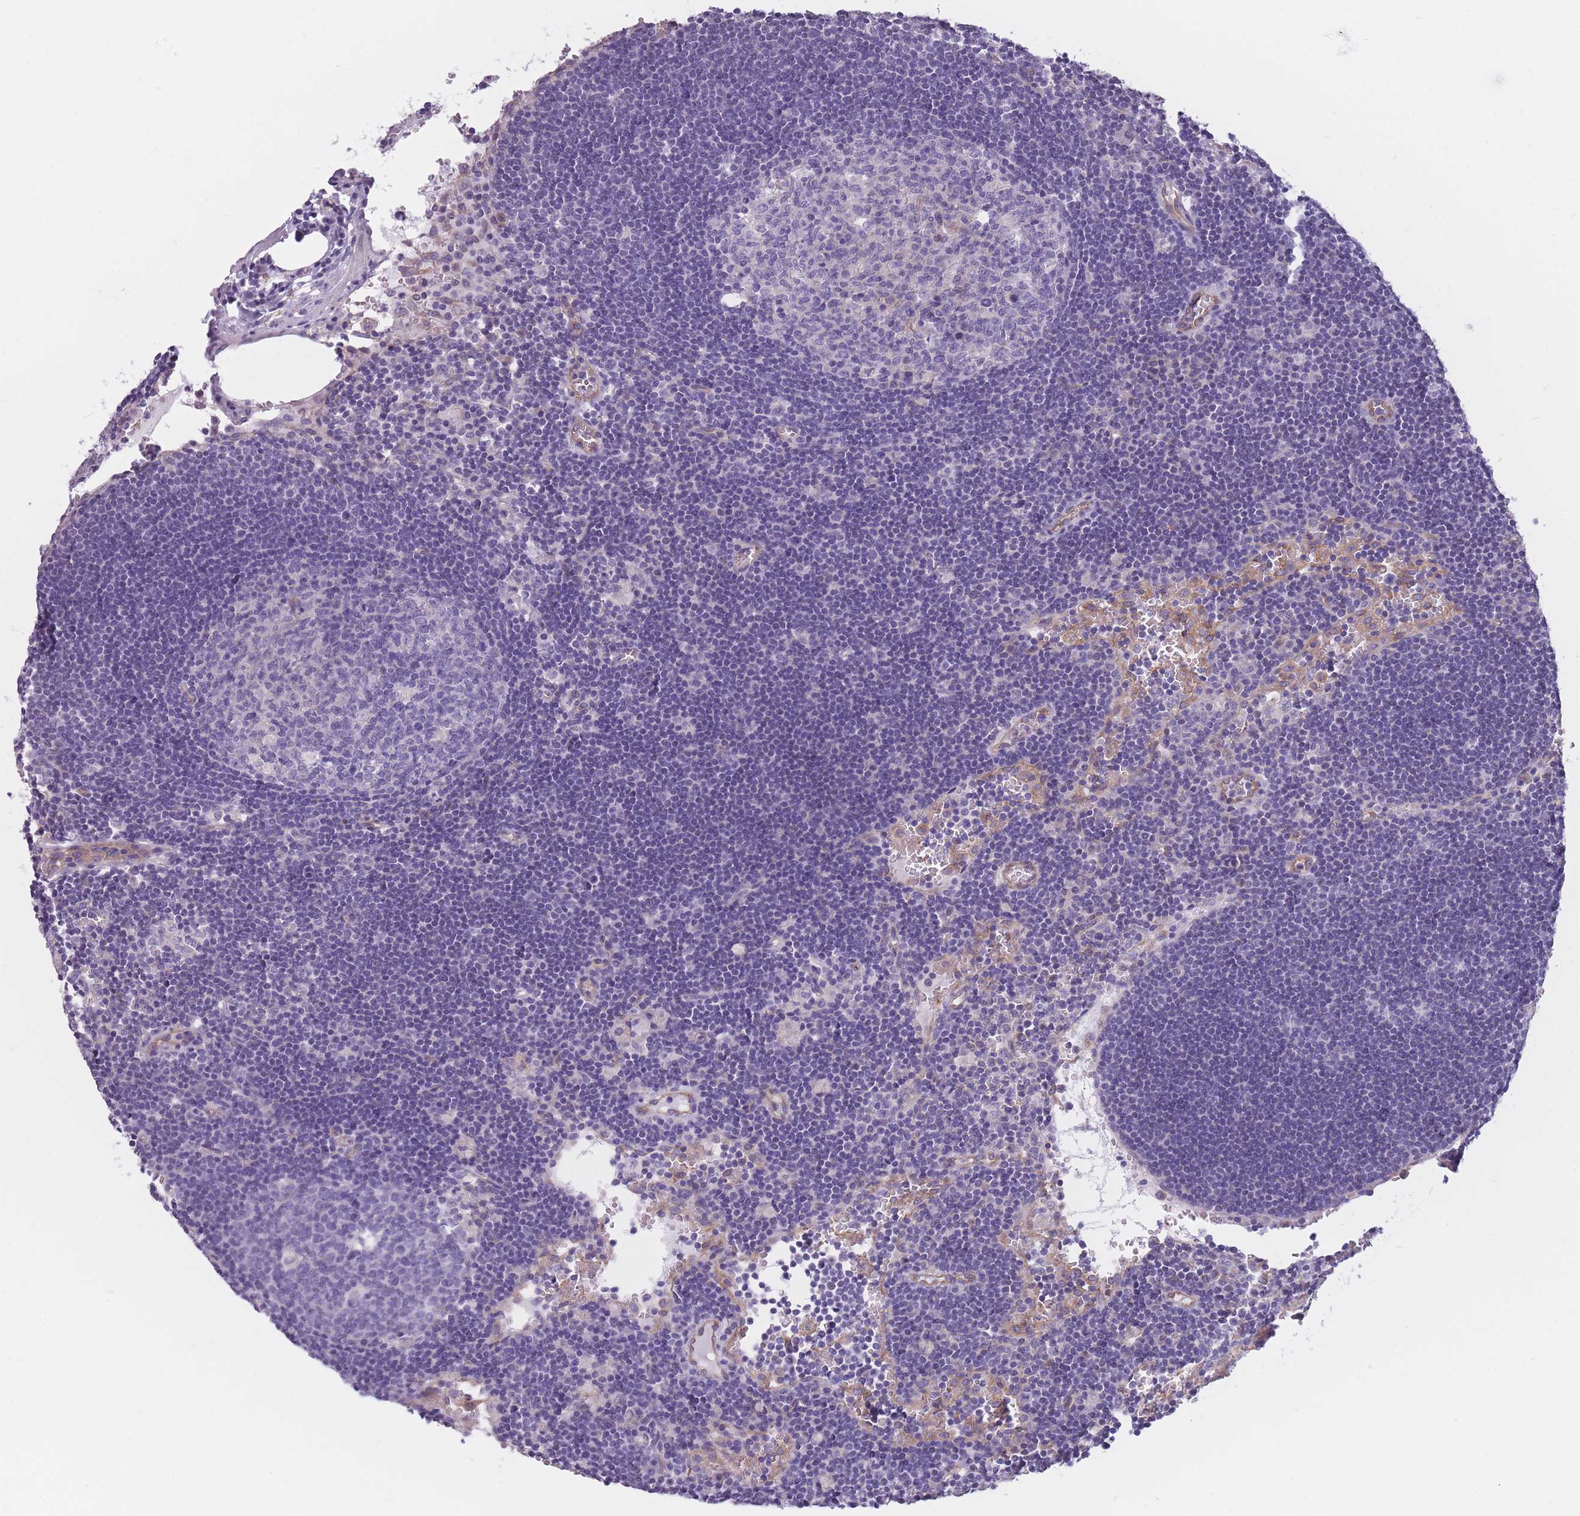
{"staining": {"intensity": "negative", "quantity": "none", "location": "none"}, "tissue": "lymph node", "cell_type": "Germinal center cells", "image_type": "normal", "snomed": [{"axis": "morphology", "description": "Normal tissue, NOS"}, {"axis": "topography", "description": "Lymph node"}], "caption": "Unremarkable lymph node was stained to show a protein in brown. There is no significant expression in germinal center cells.", "gene": "SERPINB3", "patient": {"sex": "male", "age": 62}}